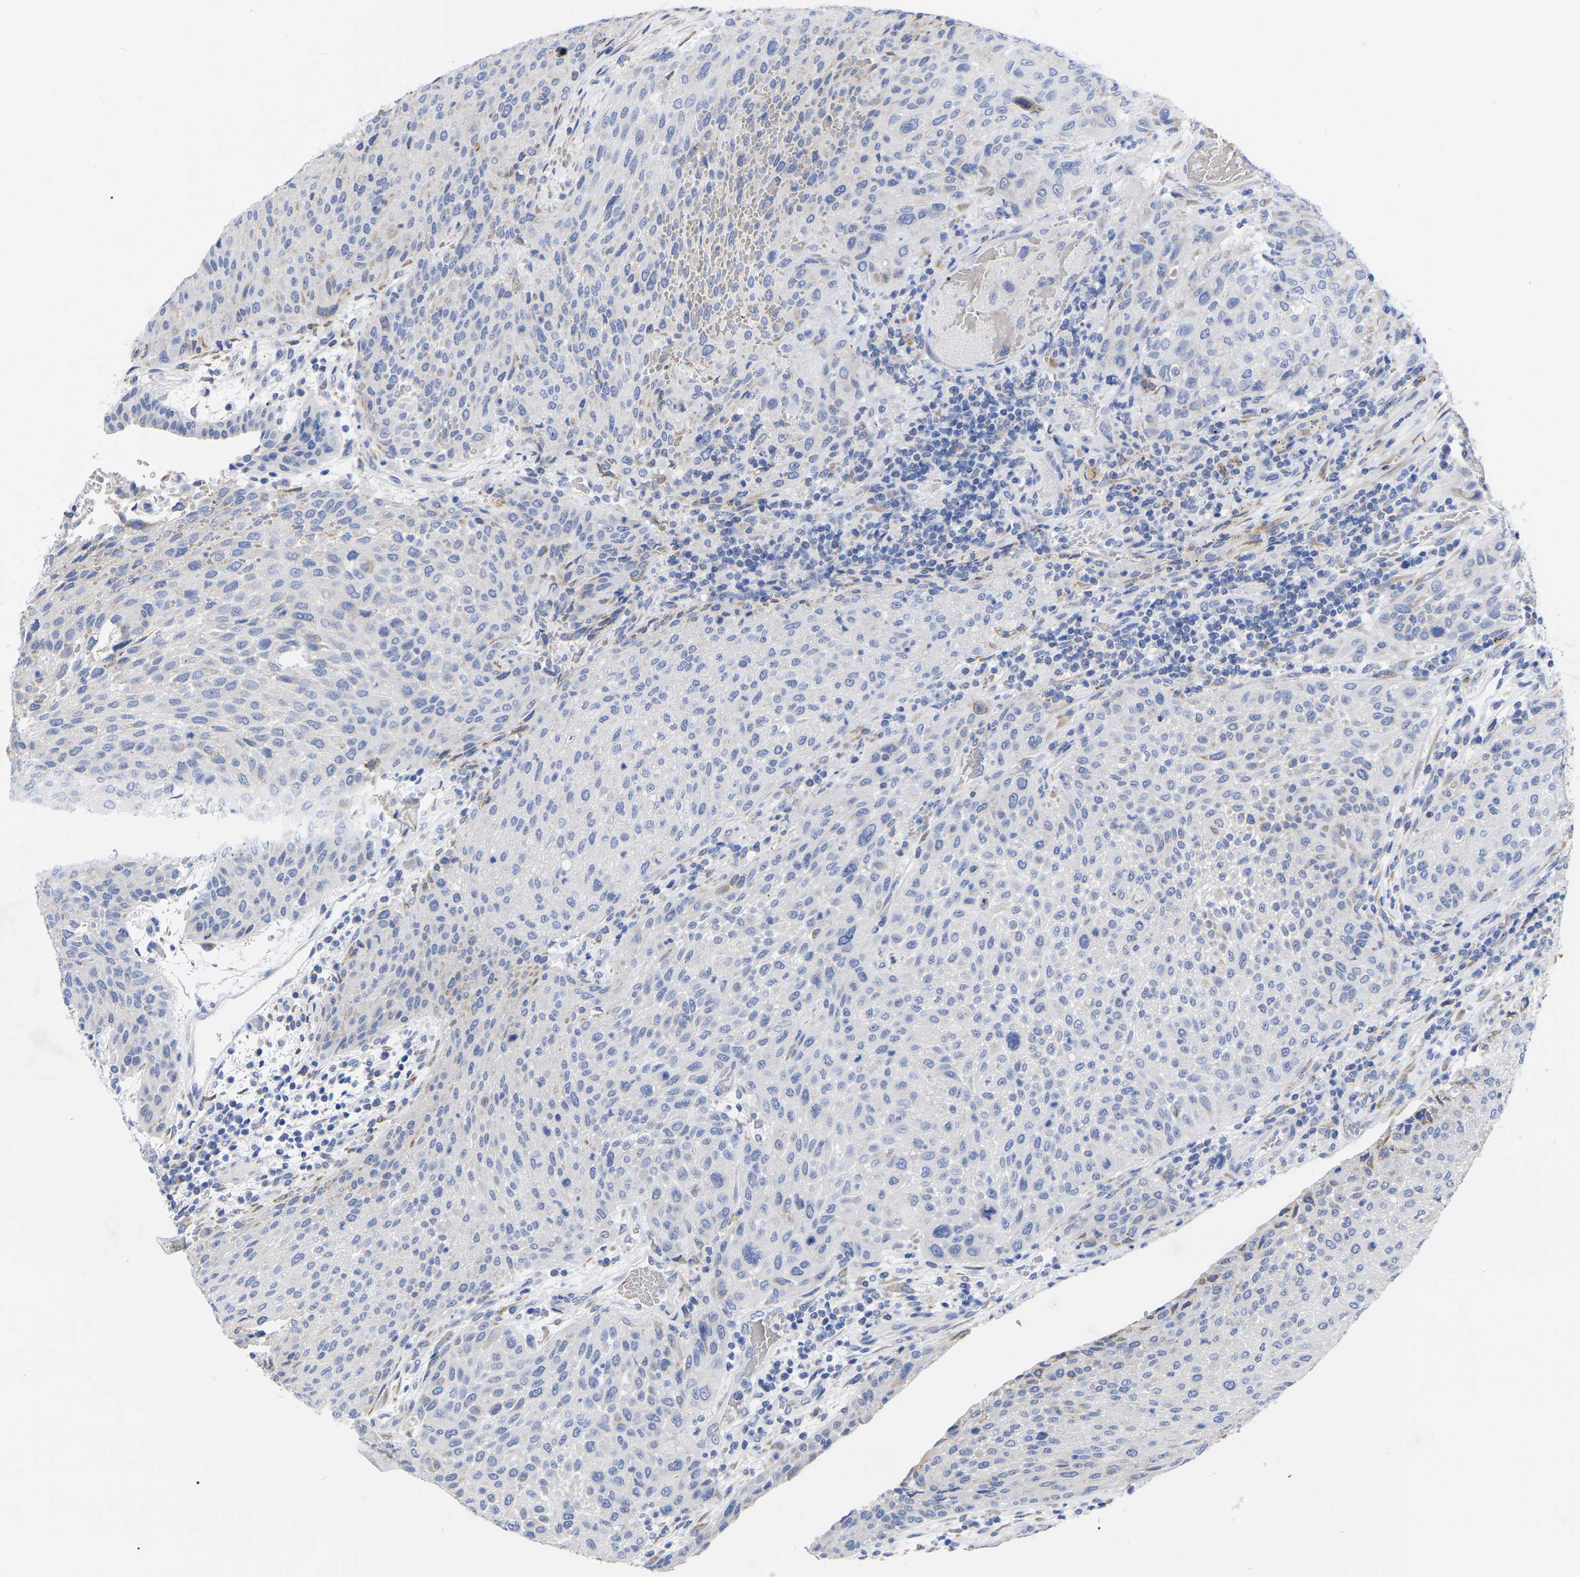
{"staining": {"intensity": "negative", "quantity": "none", "location": "none"}, "tissue": "urothelial cancer", "cell_type": "Tumor cells", "image_type": "cancer", "snomed": [{"axis": "morphology", "description": "Urothelial carcinoma, Low grade"}, {"axis": "morphology", "description": "Urothelial carcinoma, High grade"}, {"axis": "topography", "description": "Urinary bladder"}], "caption": "This is an IHC photomicrograph of urothelial carcinoma (low-grade). There is no expression in tumor cells.", "gene": "GDF3", "patient": {"sex": "male", "age": 35}}